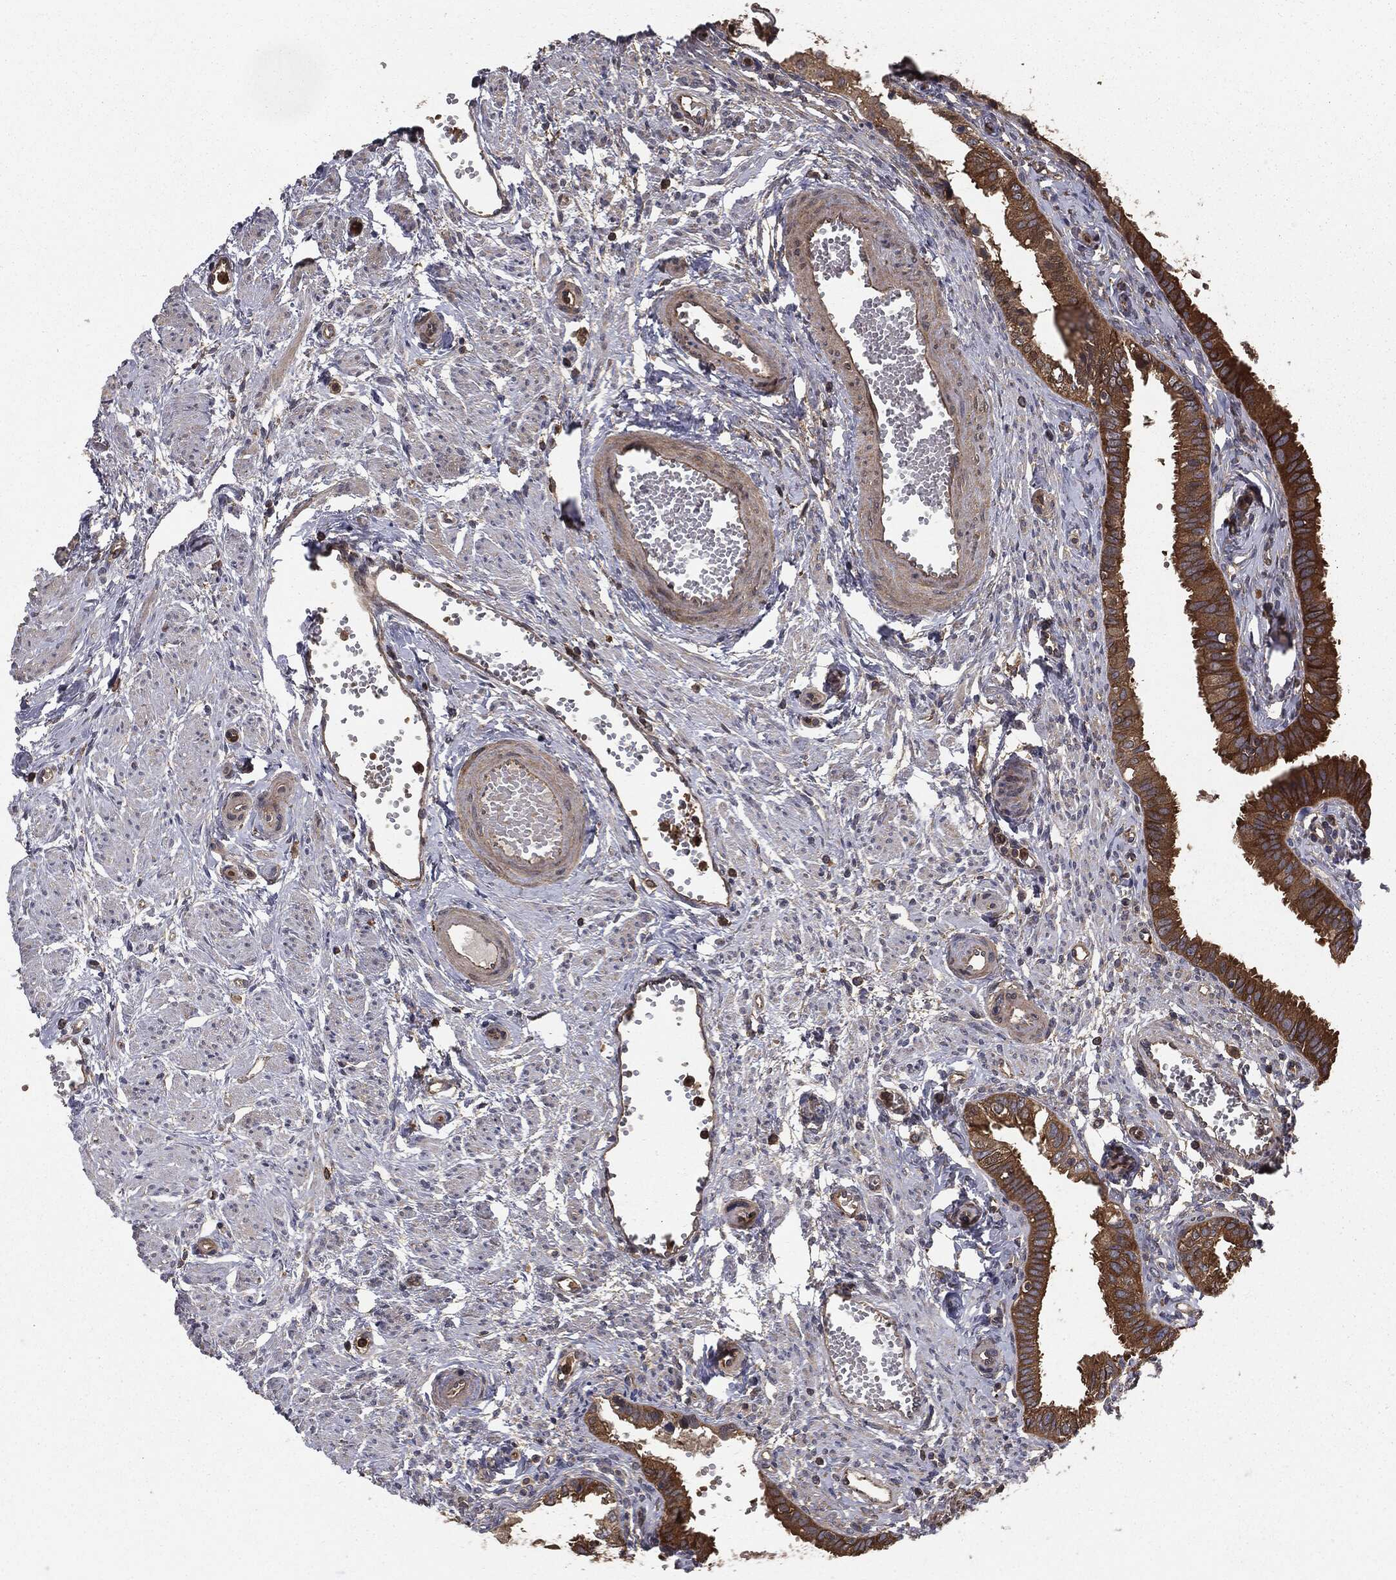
{"staining": {"intensity": "strong", "quantity": ">75%", "location": "cytoplasmic/membranous"}, "tissue": "fallopian tube", "cell_type": "Glandular cells", "image_type": "normal", "snomed": [{"axis": "morphology", "description": "Normal tissue, NOS"}, {"axis": "topography", "description": "Fallopian tube"}, {"axis": "topography", "description": "Ovary"}], "caption": "Approximately >75% of glandular cells in normal human fallopian tube reveal strong cytoplasmic/membranous protein expression as visualized by brown immunohistochemical staining.", "gene": "GNB5", "patient": {"sex": "female", "age": 49}}